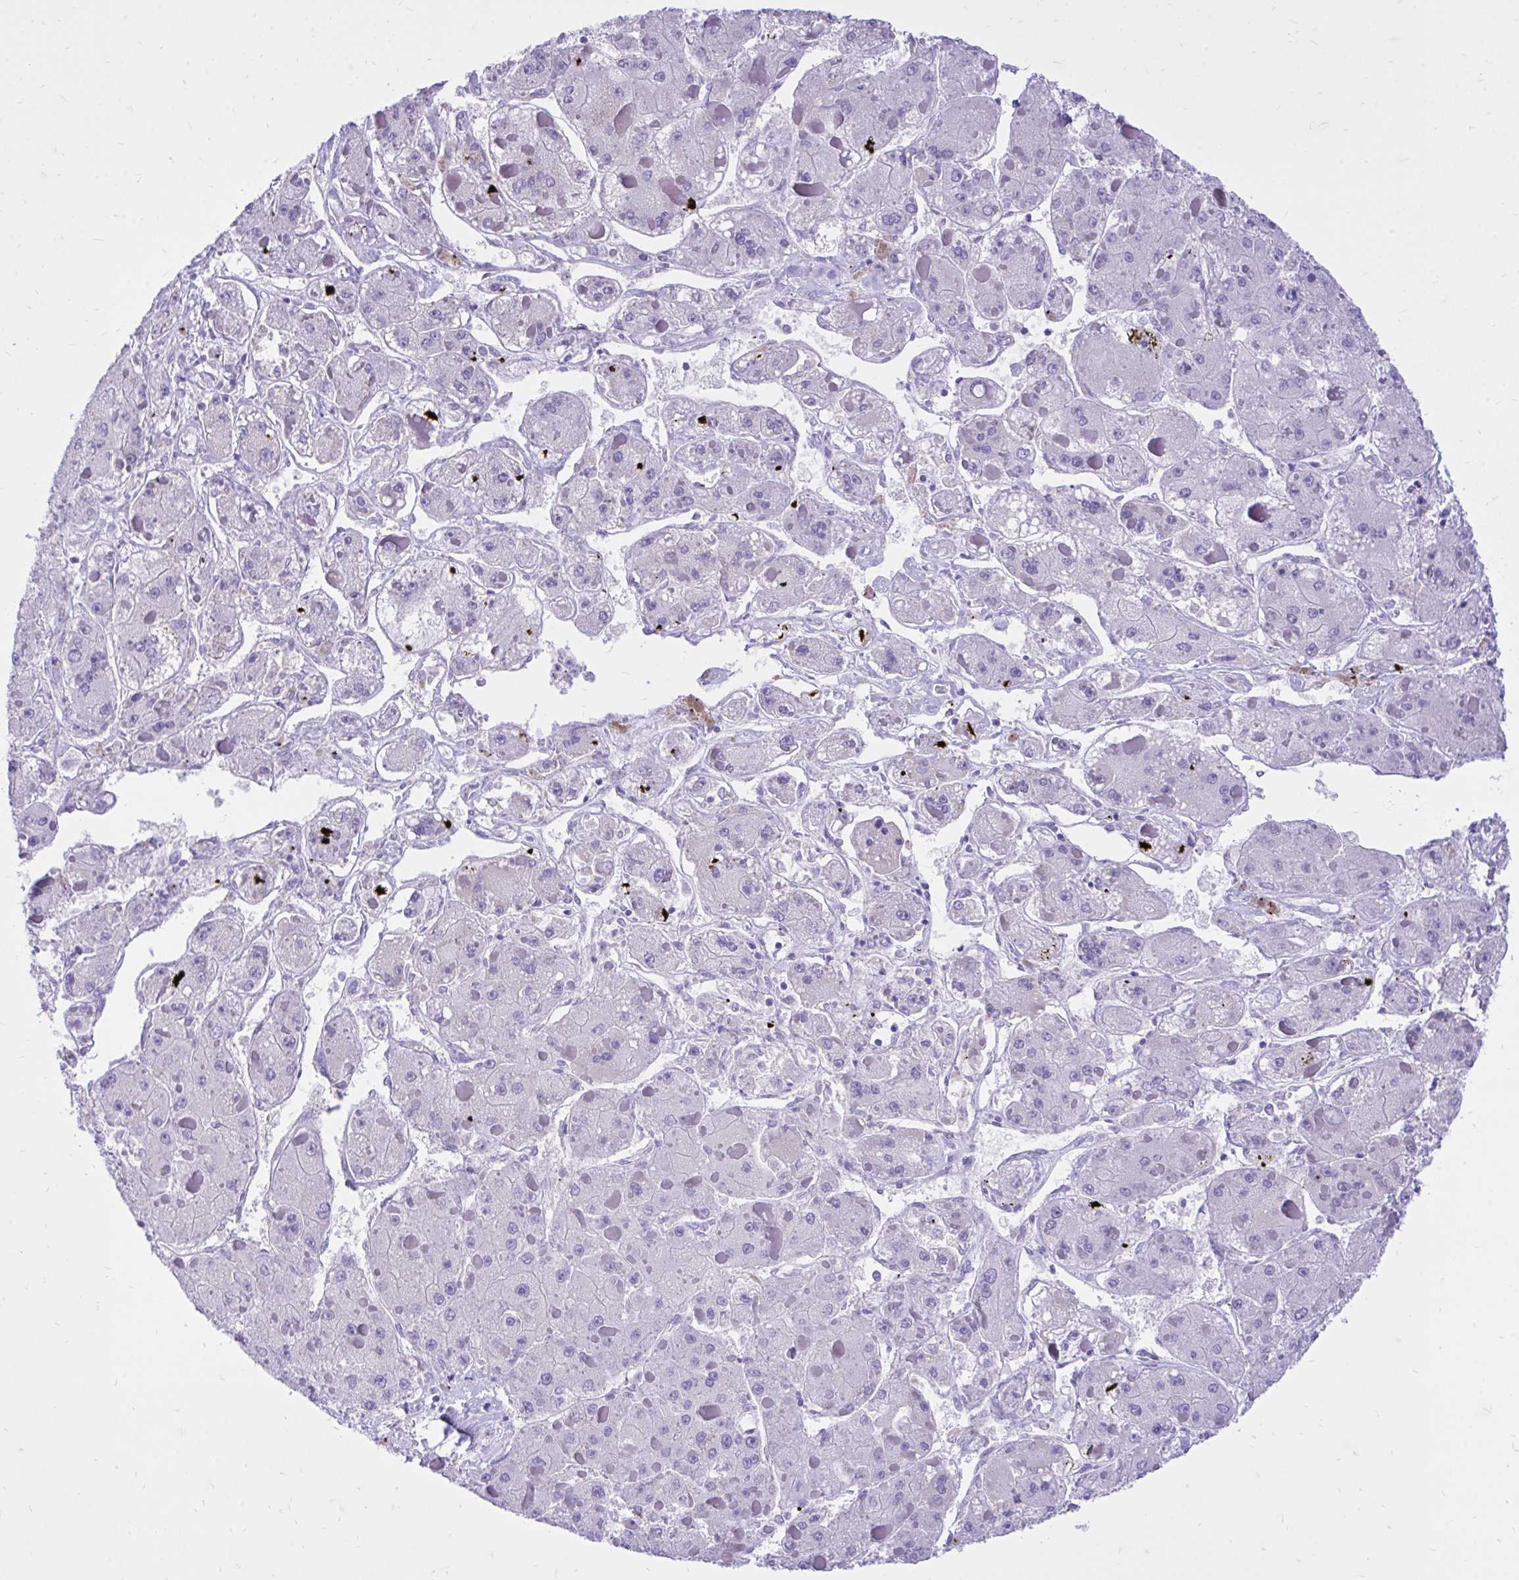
{"staining": {"intensity": "negative", "quantity": "none", "location": "none"}, "tissue": "liver cancer", "cell_type": "Tumor cells", "image_type": "cancer", "snomed": [{"axis": "morphology", "description": "Carcinoma, Hepatocellular, NOS"}, {"axis": "topography", "description": "Liver"}], "caption": "Immunohistochemistry image of neoplastic tissue: liver hepatocellular carcinoma stained with DAB reveals no significant protein expression in tumor cells.", "gene": "MON1A", "patient": {"sex": "female", "age": 73}}